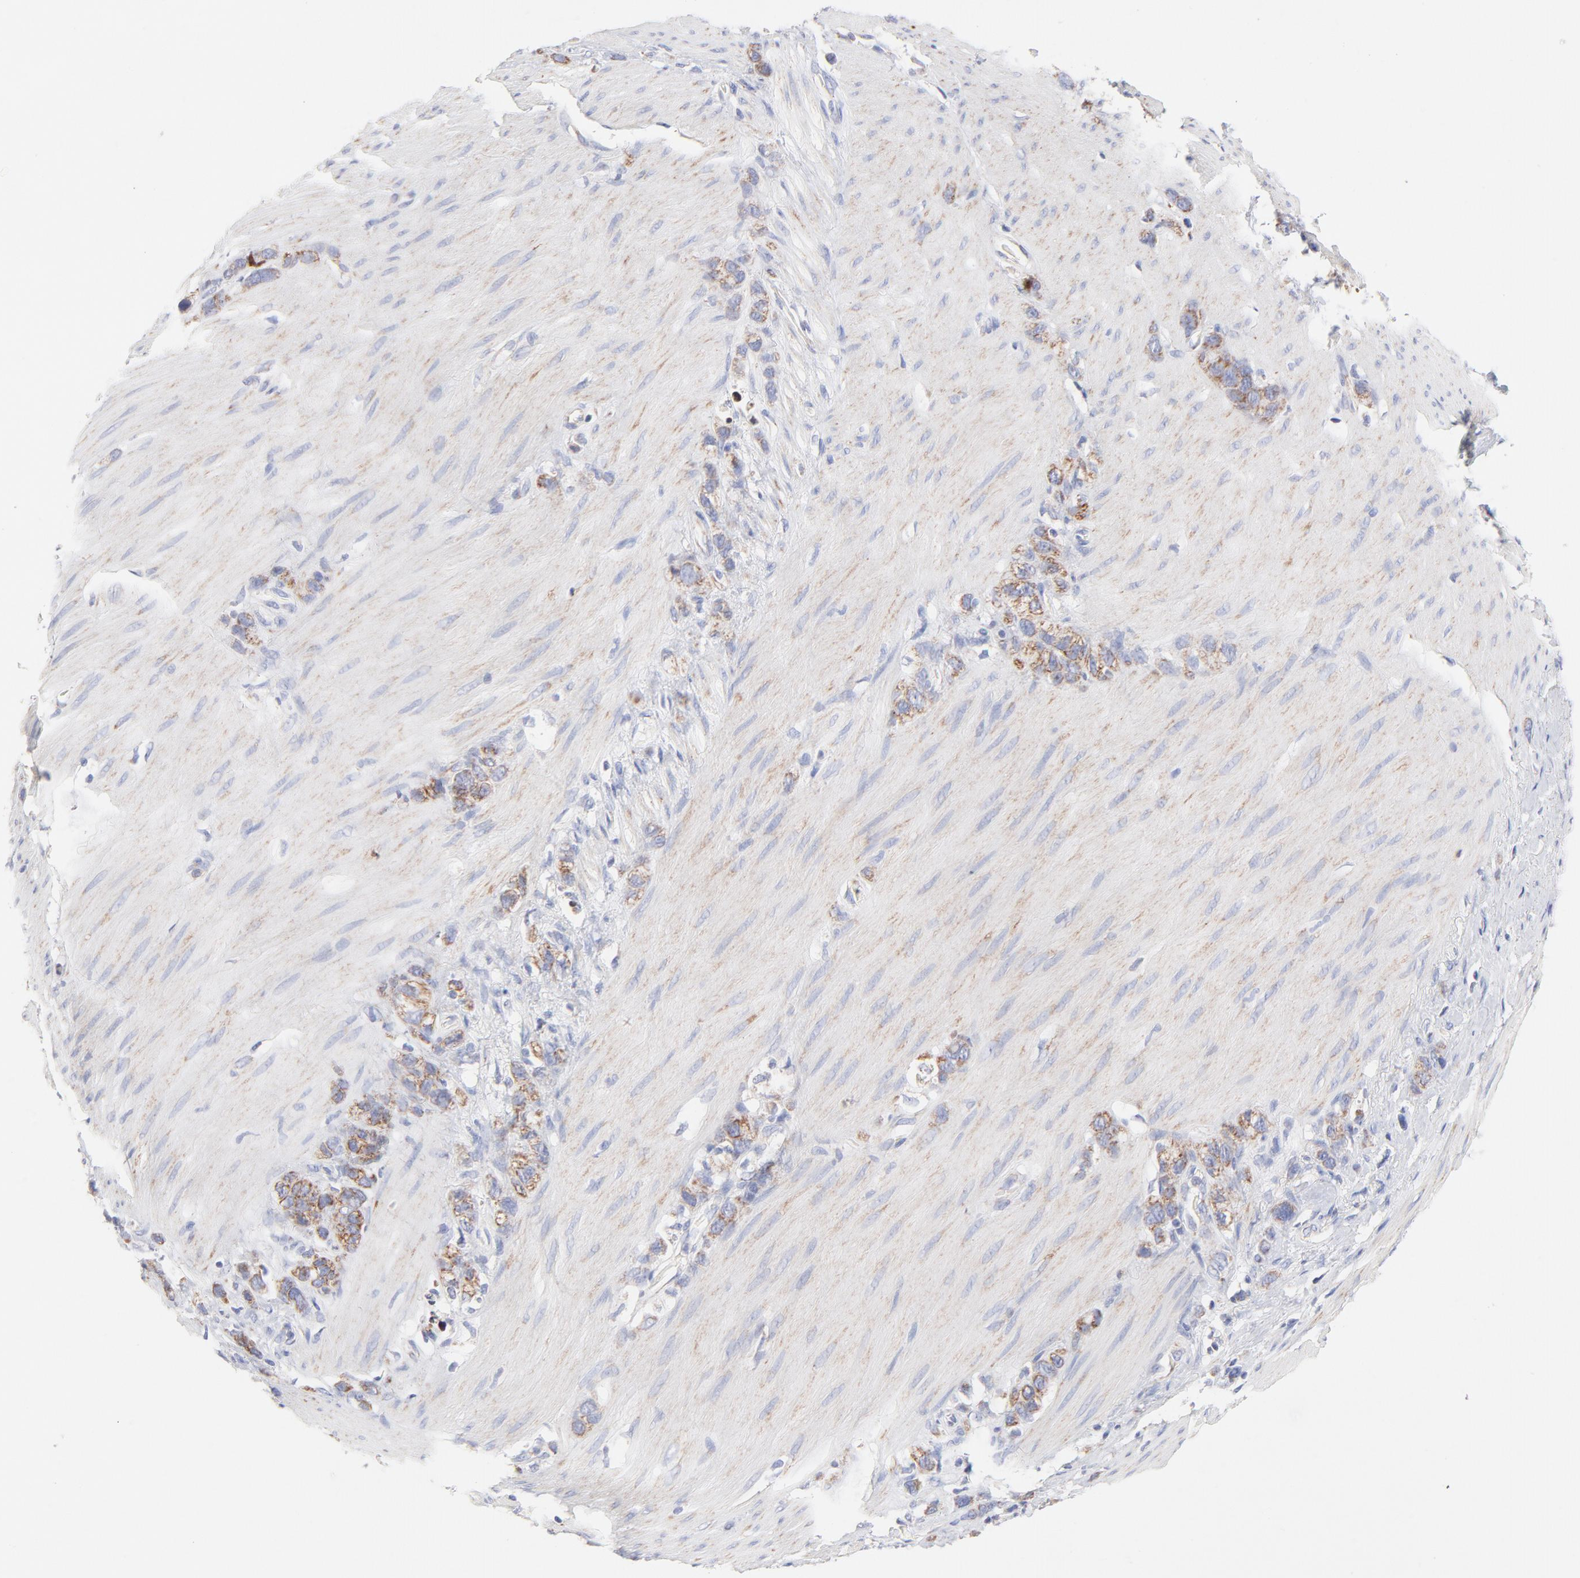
{"staining": {"intensity": "weak", "quantity": ">75%", "location": "cytoplasmic/membranous"}, "tissue": "stomach cancer", "cell_type": "Tumor cells", "image_type": "cancer", "snomed": [{"axis": "morphology", "description": "Normal tissue, NOS"}, {"axis": "morphology", "description": "Adenocarcinoma, NOS"}, {"axis": "morphology", "description": "Adenocarcinoma, High grade"}, {"axis": "topography", "description": "Stomach, upper"}, {"axis": "topography", "description": "Stomach"}], "caption": "A high-resolution micrograph shows IHC staining of stomach cancer (high-grade adenocarcinoma), which reveals weak cytoplasmic/membranous positivity in about >75% of tumor cells.", "gene": "TIMM8A", "patient": {"sex": "female", "age": 65}}